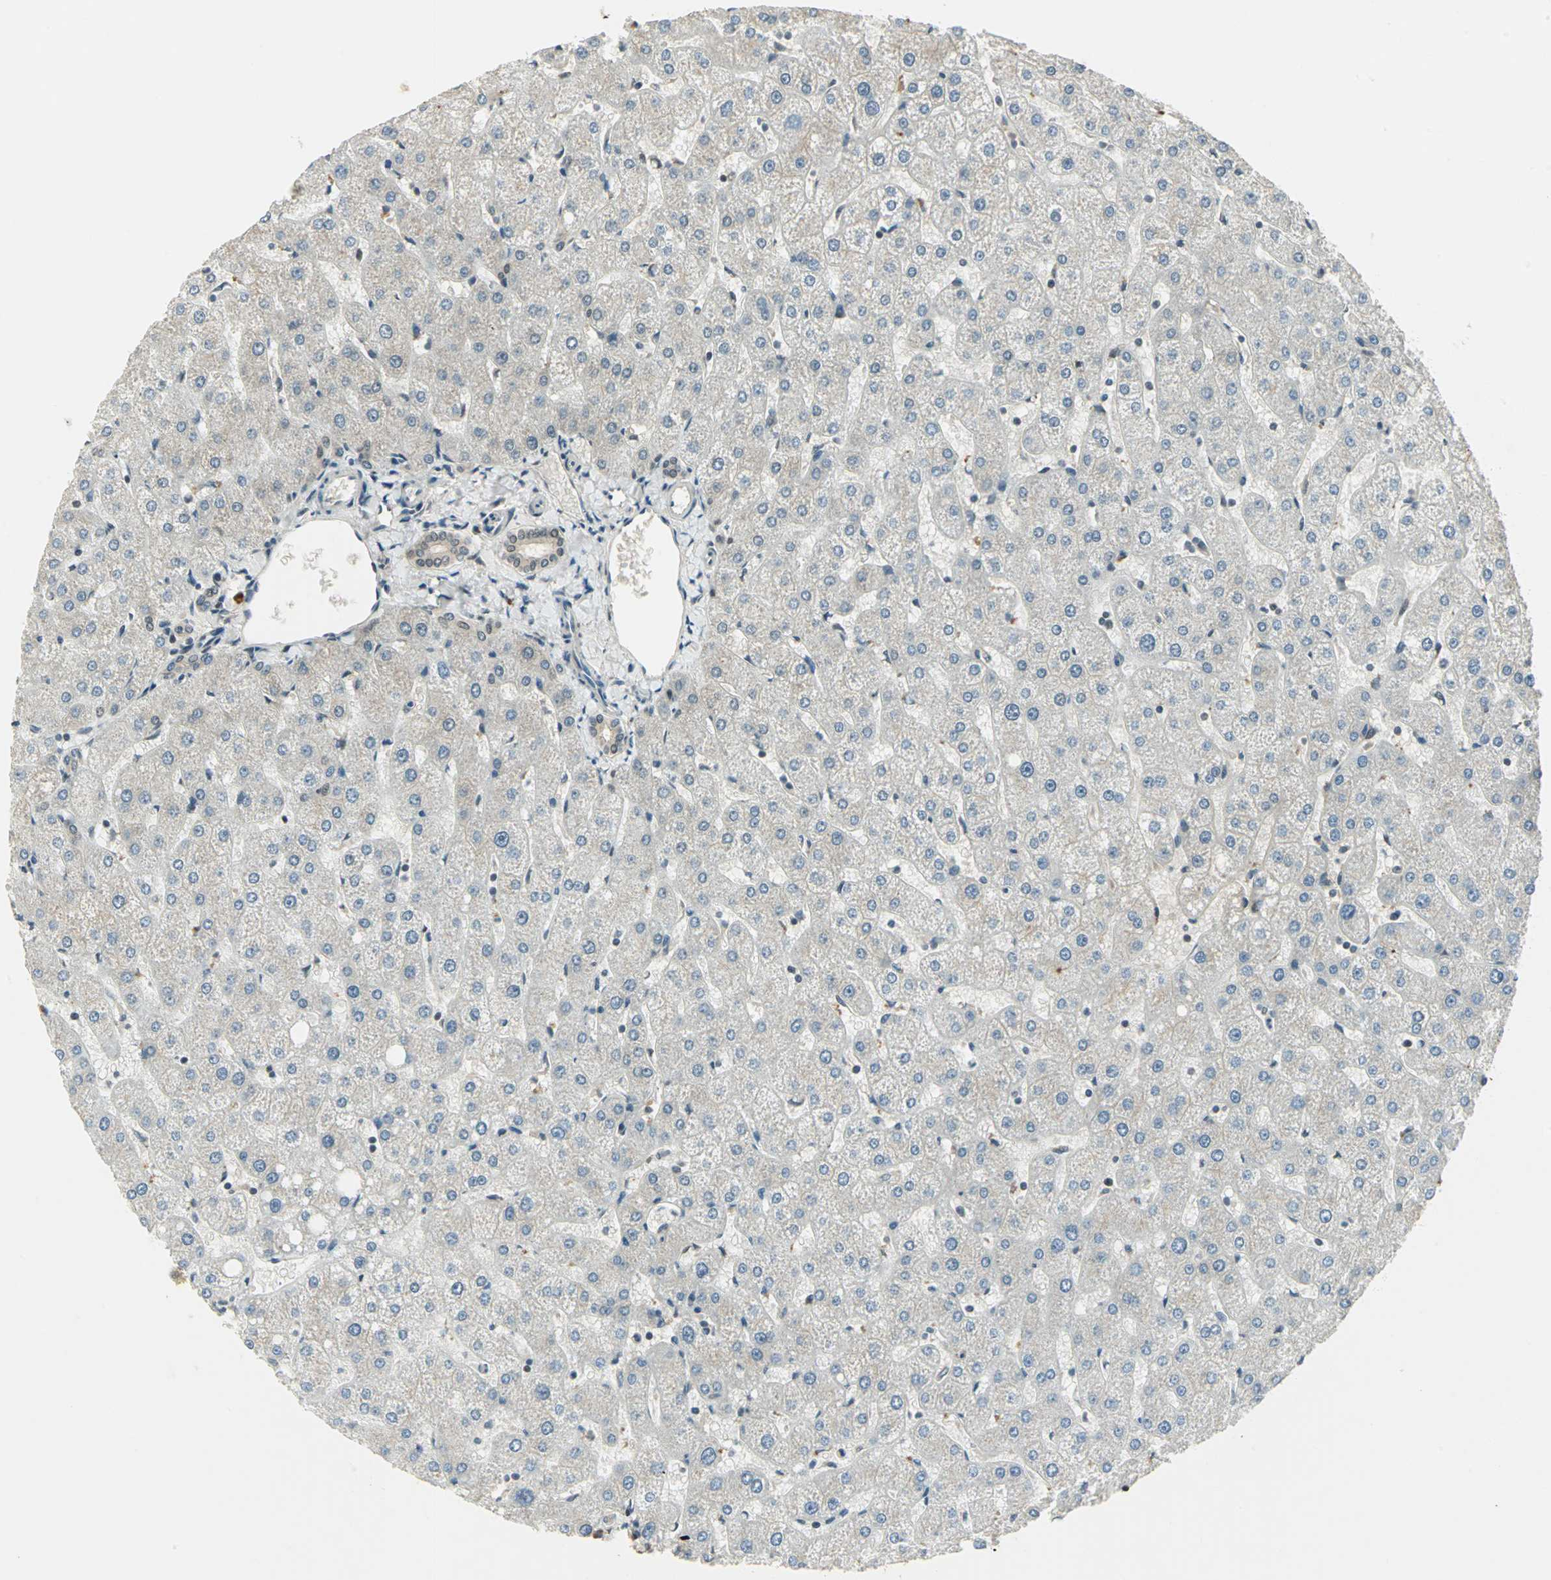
{"staining": {"intensity": "weak", "quantity": "<25%", "location": "cytoplasmic/membranous"}, "tissue": "liver", "cell_type": "Cholangiocytes", "image_type": "normal", "snomed": [{"axis": "morphology", "description": "Normal tissue, NOS"}, {"axis": "topography", "description": "Liver"}], "caption": "Immunohistochemistry (IHC) image of benign liver: liver stained with DAB (3,3'-diaminobenzidine) exhibits no significant protein positivity in cholangiocytes. Nuclei are stained in blue.", "gene": "RAD17", "patient": {"sex": "male", "age": 67}}